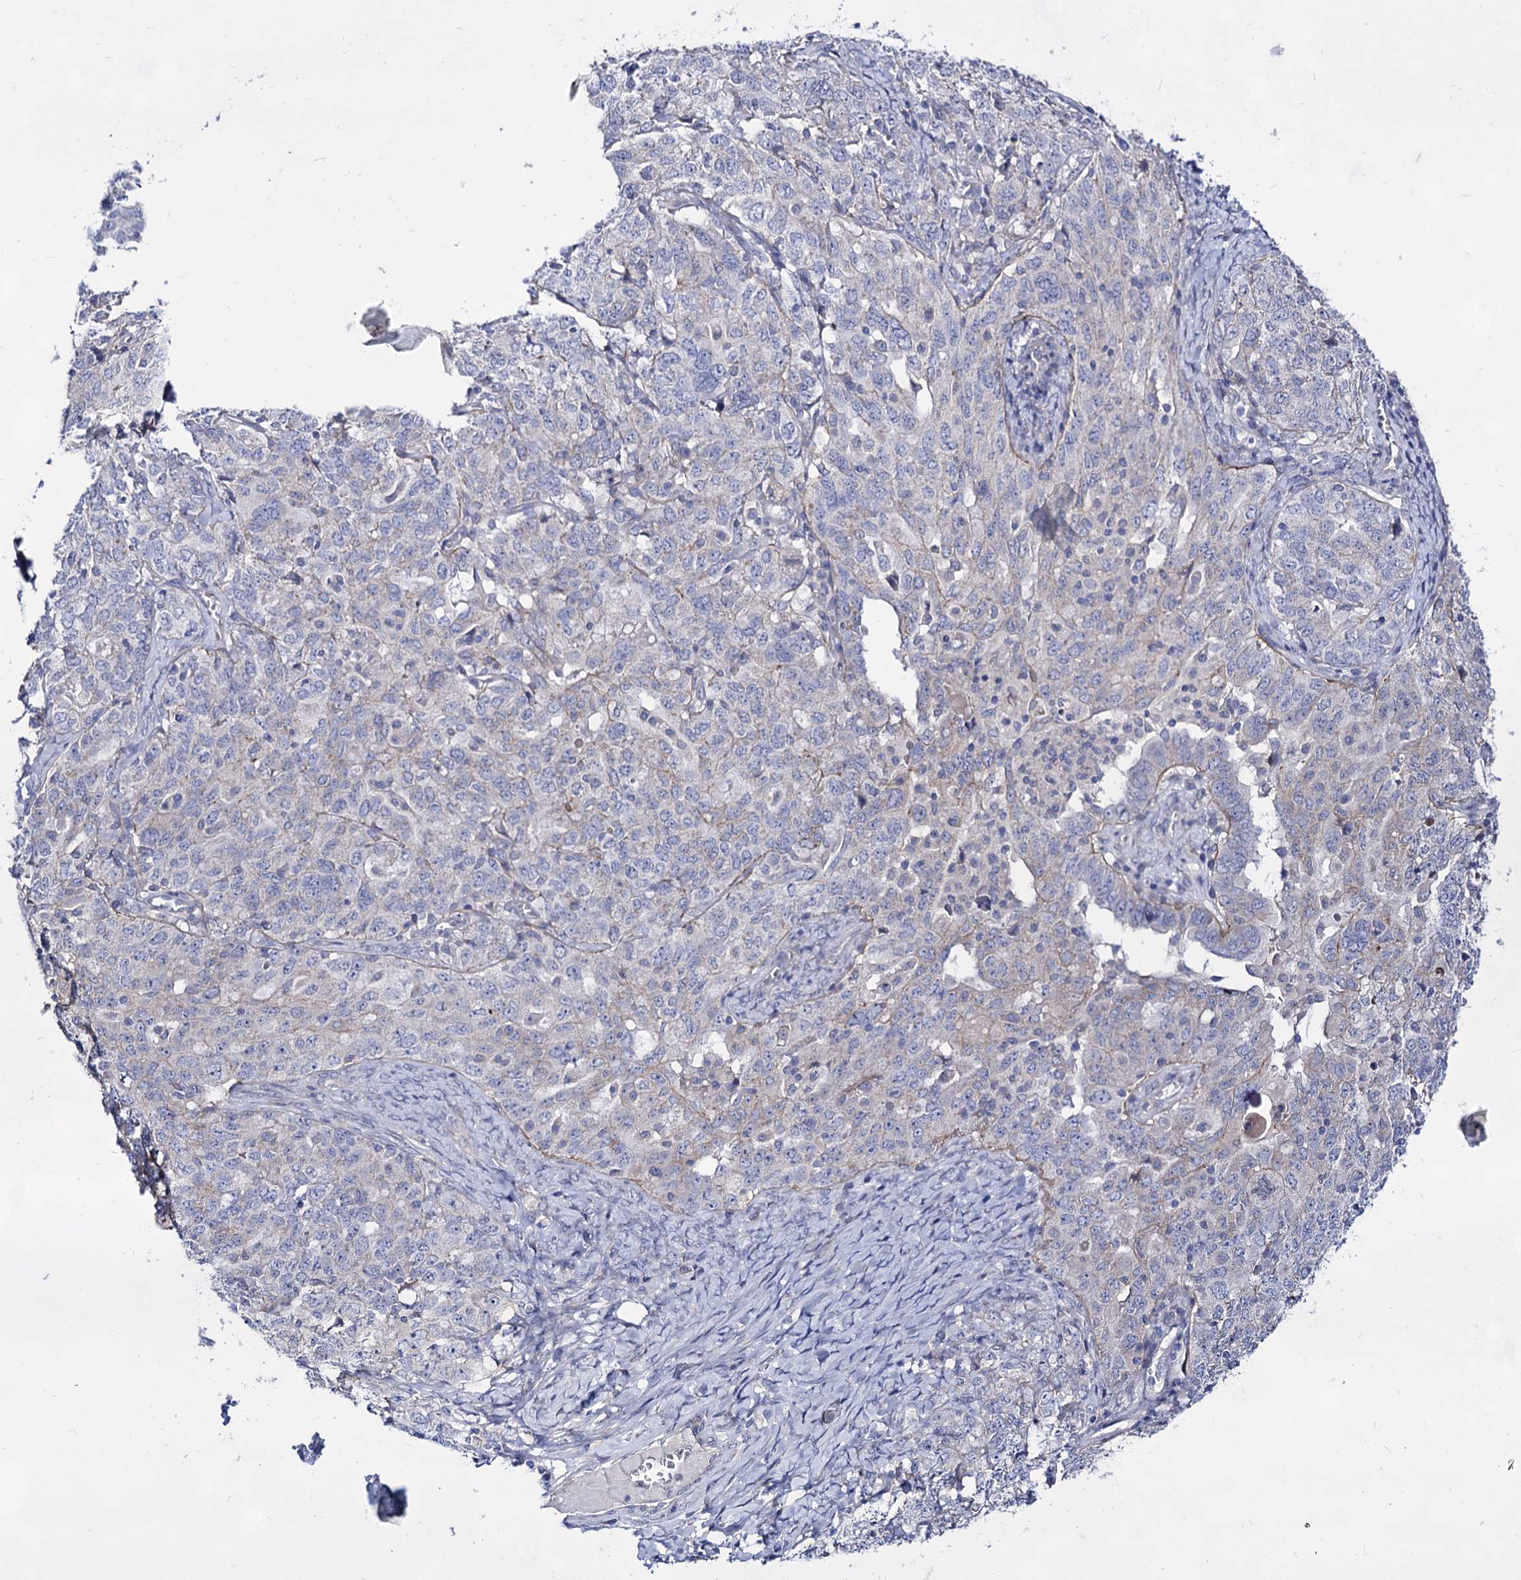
{"staining": {"intensity": "negative", "quantity": "none", "location": "none"}, "tissue": "ovarian cancer", "cell_type": "Tumor cells", "image_type": "cancer", "snomed": [{"axis": "morphology", "description": "Carcinoma, endometroid"}, {"axis": "topography", "description": "Ovary"}], "caption": "A photomicrograph of ovarian cancer stained for a protein shows no brown staining in tumor cells. Brightfield microscopy of immunohistochemistry stained with DAB (3,3'-diaminobenzidine) (brown) and hematoxylin (blue), captured at high magnification.", "gene": "PLIN1", "patient": {"sex": "female", "age": 62}}